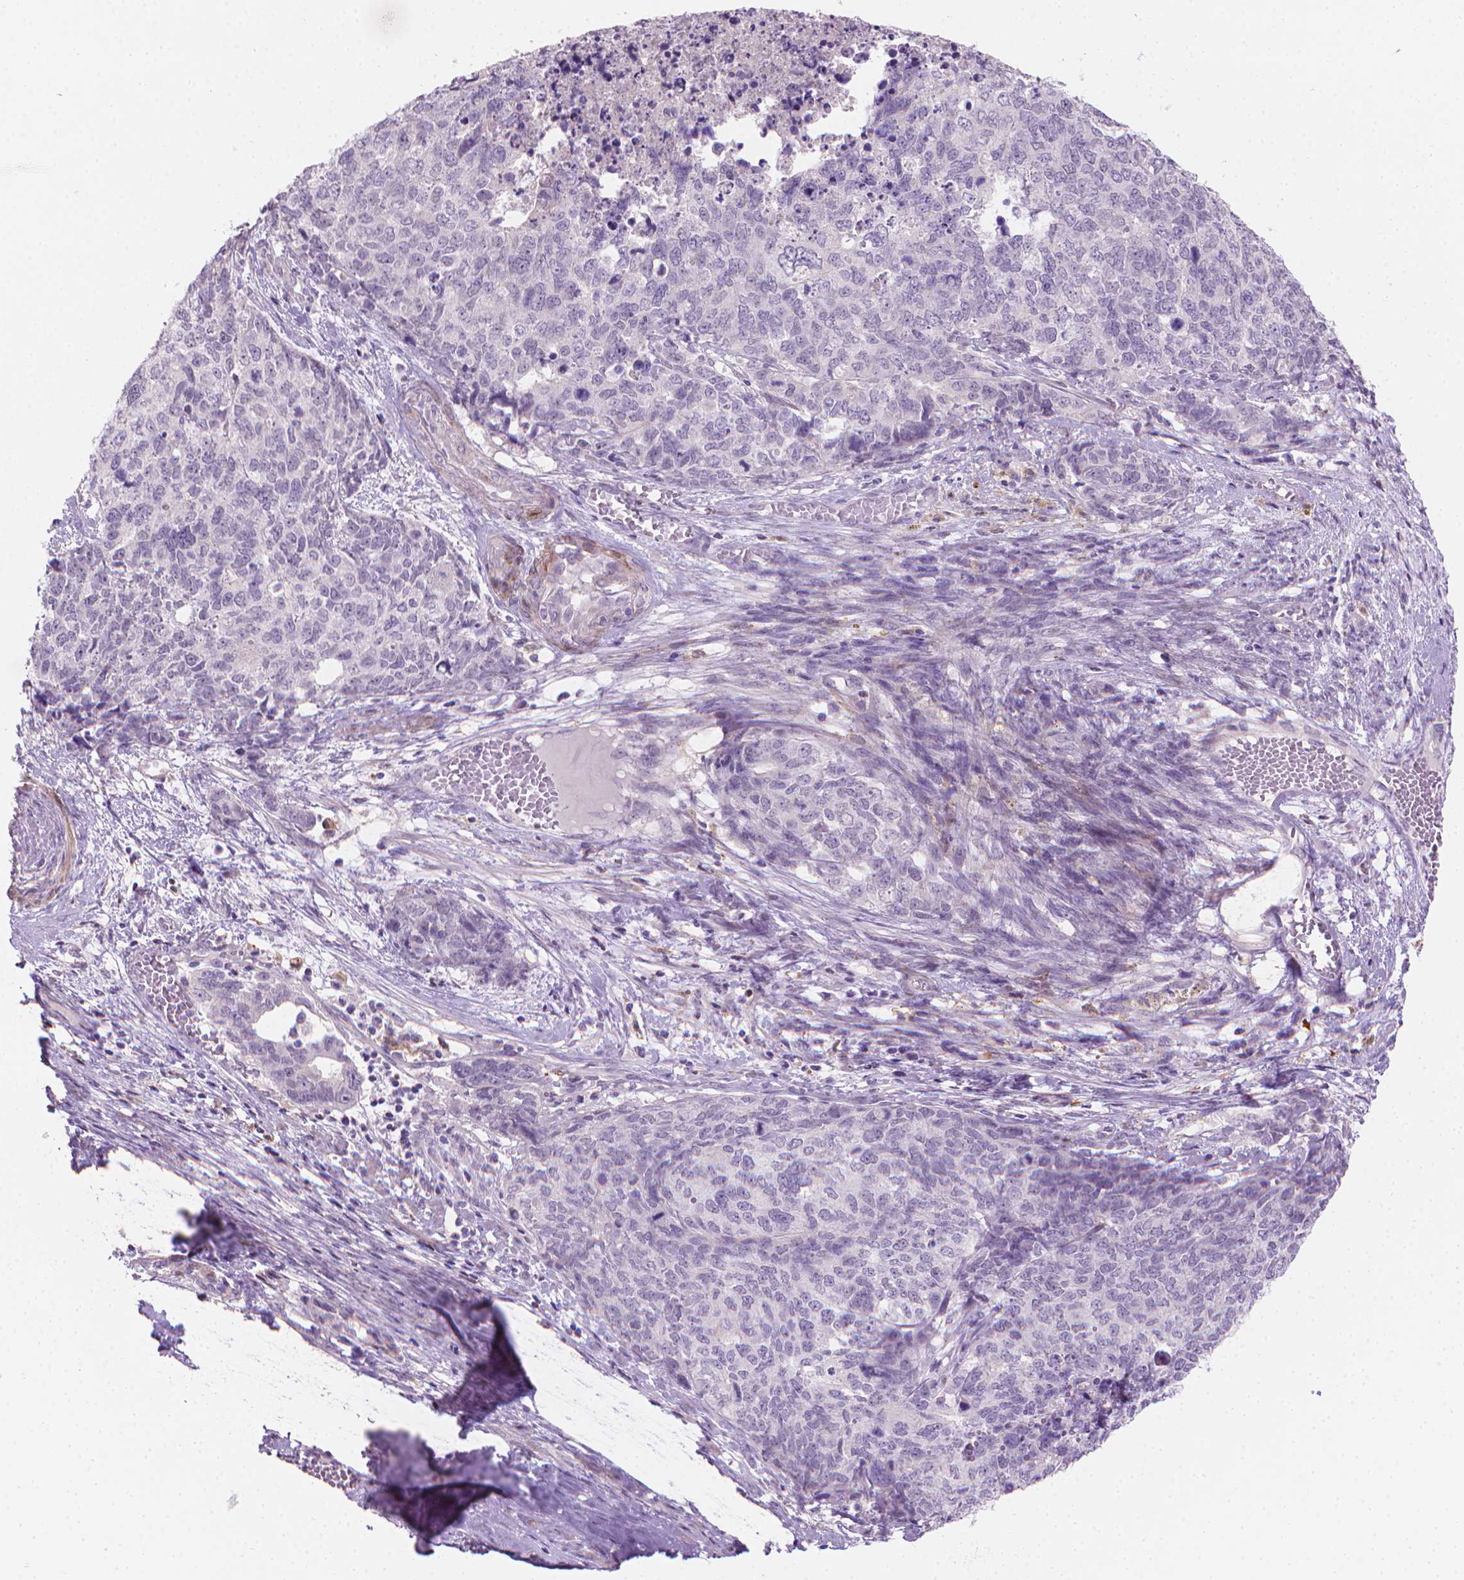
{"staining": {"intensity": "negative", "quantity": "none", "location": "none"}, "tissue": "cervical cancer", "cell_type": "Tumor cells", "image_type": "cancer", "snomed": [{"axis": "morphology", "description": "Squamous cell carcinoma, NOS"}, {"axis": "topography", "description": "Cervix"}], "caption": "Human cervical squamous cell carcinoma stained for a protein using immunohistochemistry (IHC) shows no expression in tumor cells.", "gene": "GSDMA", "patient": {"sex": "female", "age": 63}}